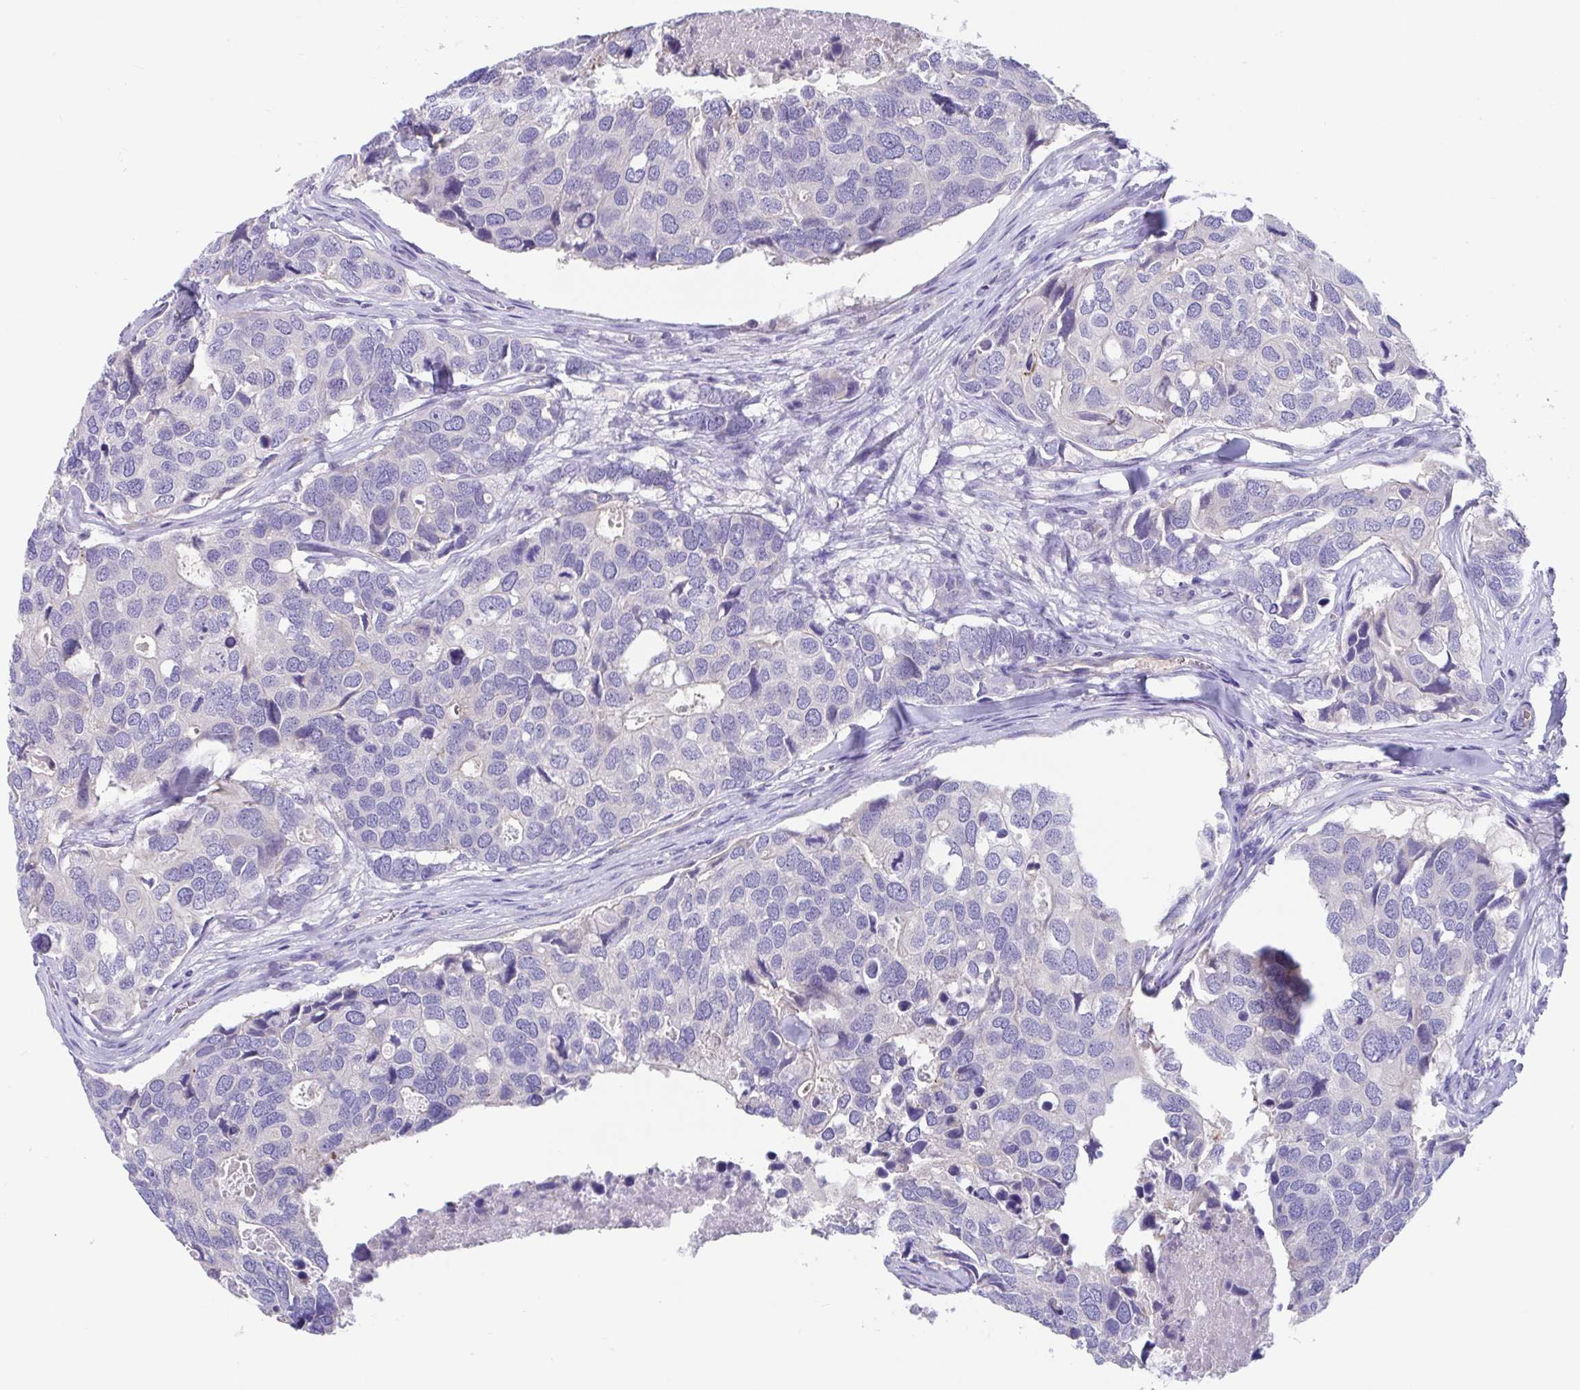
{"staining": {"intensity": "negative", "quantity": "none", "location": "none"}, "tissue": "breast cancer", "cell_type": "Tumor cells", "image_type": "cancer", "snomed": [{"axis": "morphology", "description": "Duct carcinoma"}, {"axis": "topography", "description": "Breast"}], "caption": "IHC of human breast cancer displays no staining in tumor cells.", "gene": "TTC30B", "patient": {"sex": "female", "age": 83}}